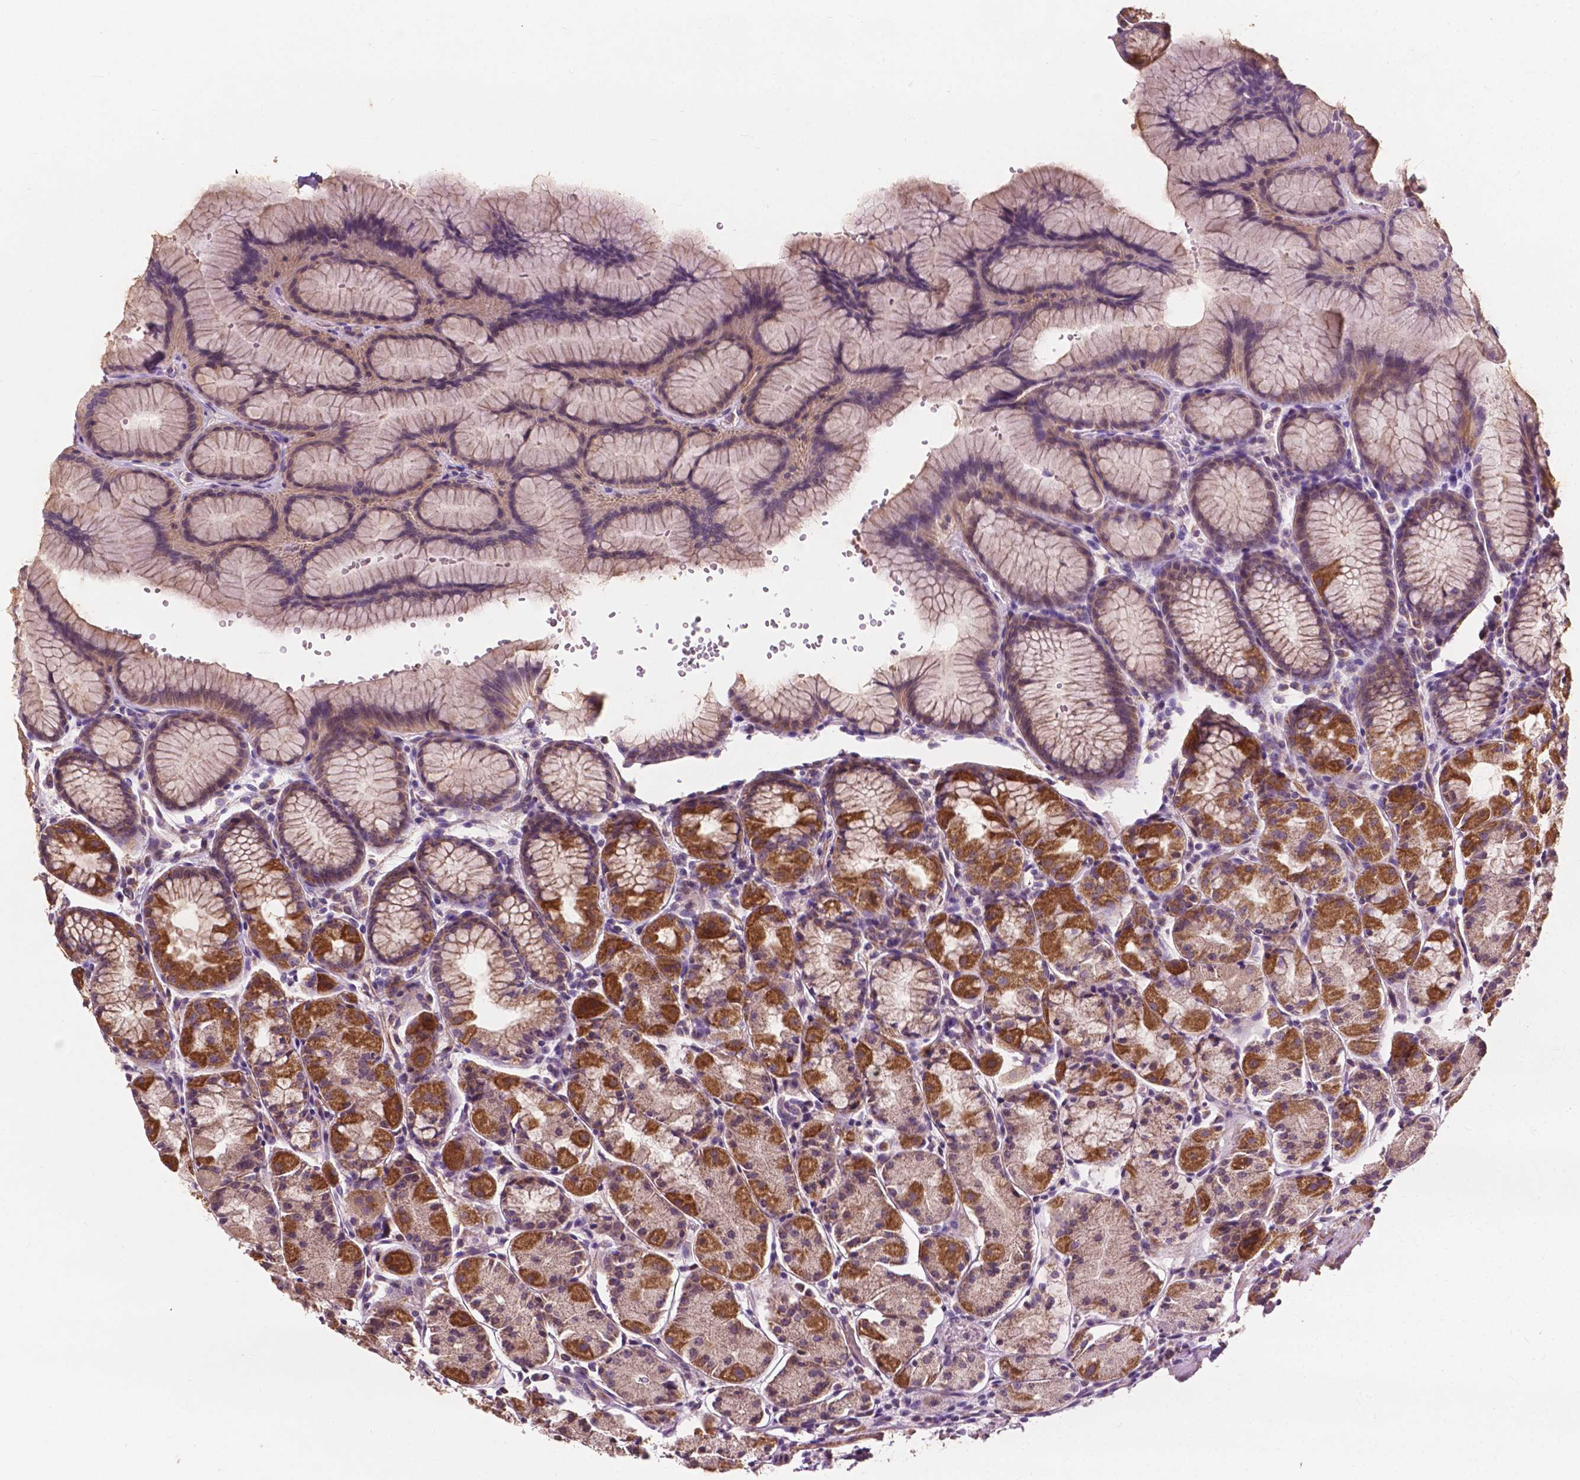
{"staining": {"intensity": "strong", "quantity": "<25%", "location": "cytoplasmic/membranous"}, "tissue": "stomach", "cell_type": "Glandular cells", "image_type": "normal", "snomed": [{"axis": "morphology", "description": "Normal tissue, NOS"}, {"axis": "topography", "description": "Stomach, upper"}], "caption": "A brown stain labels strong cytoplasmic/membranous positivity of a protein in glandular cells of unremarkable human stomach.", "gene": "NDUFA10", "patient": {"sex": "male", "age": 47}}